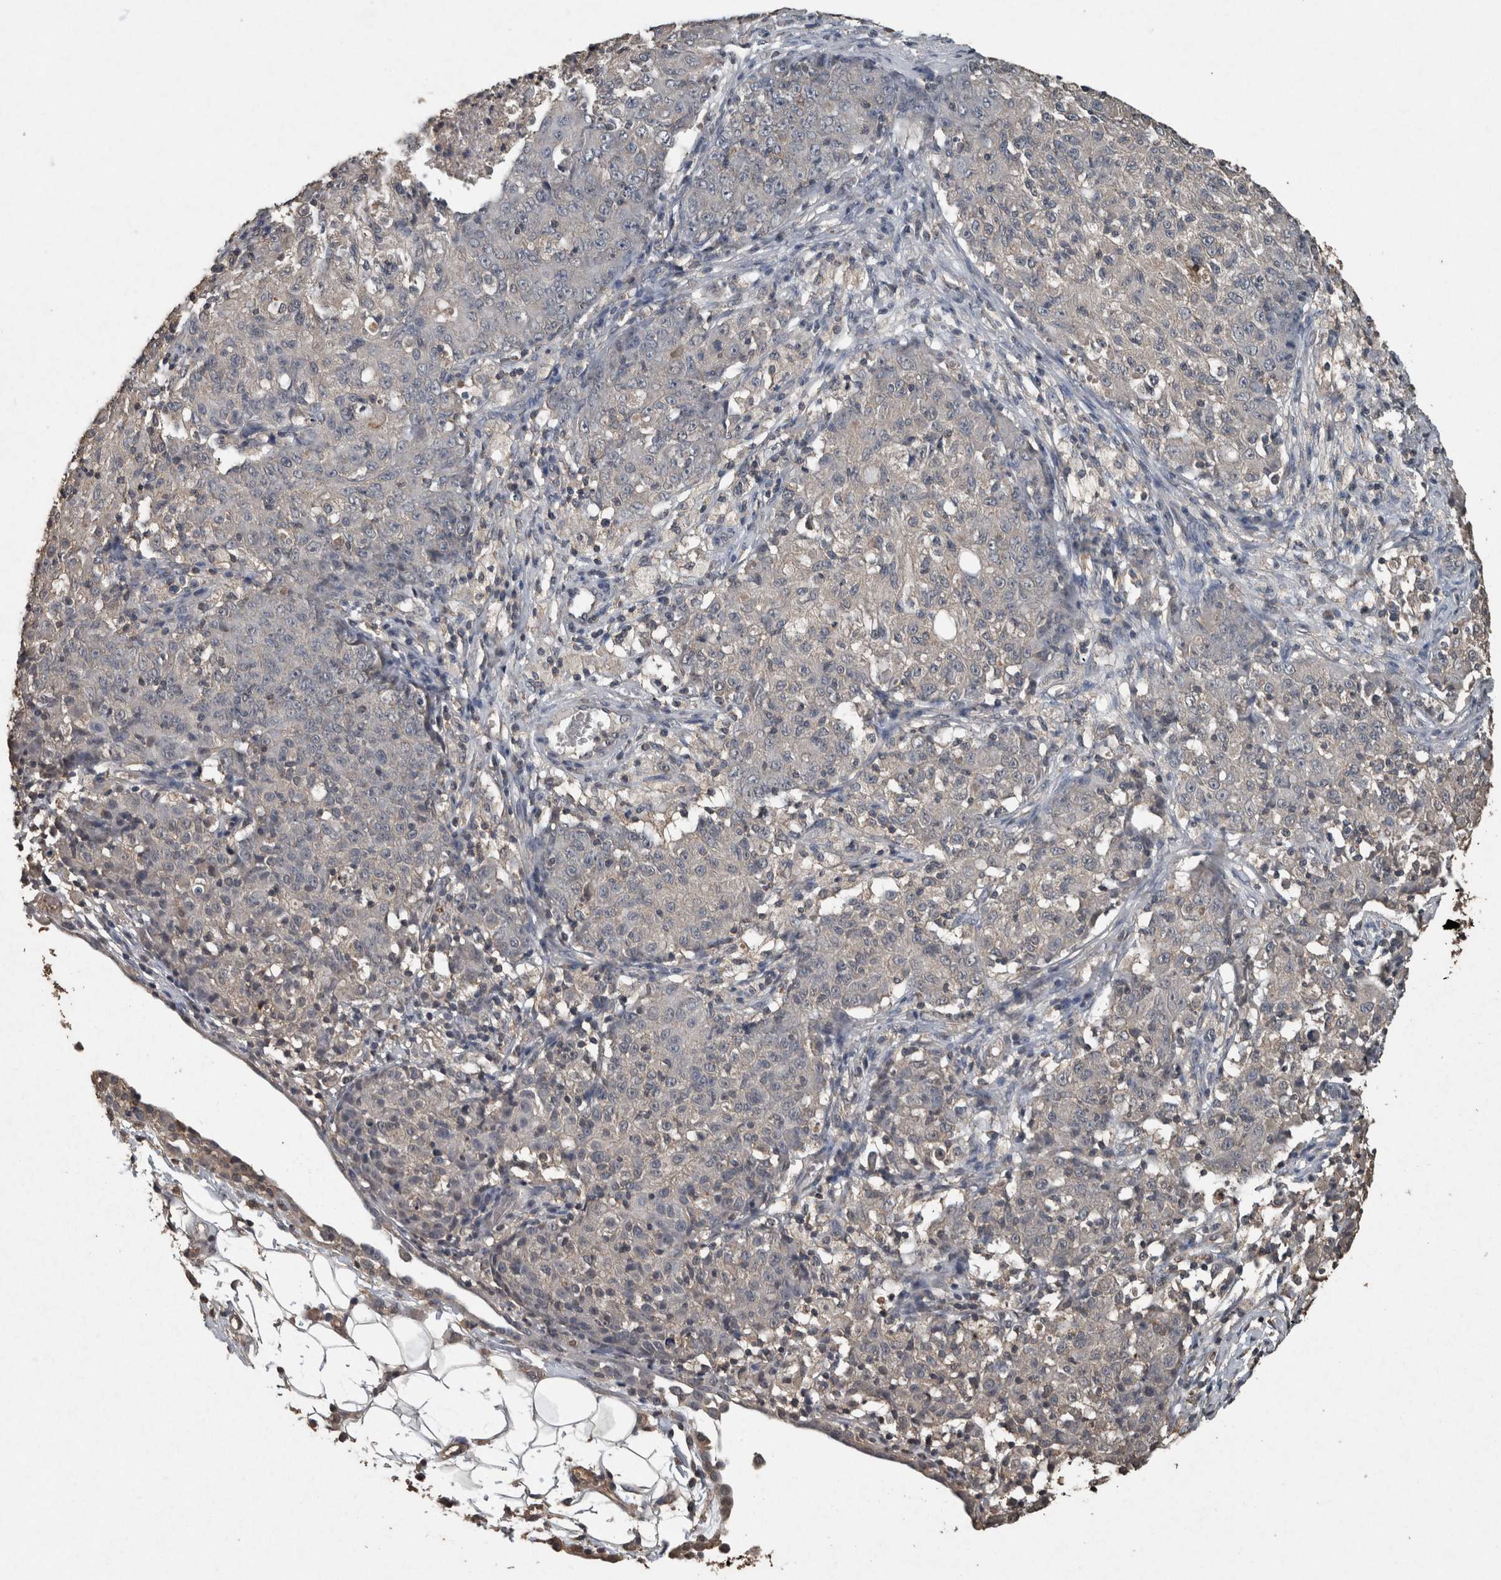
{"staining": {"intensity": "negative", "quantity": "none", "location": "none"}, "tissue": "ovarian cancer", "cell_type": "Tumor cells", "image_type": "cancer", "snomed": [{"axis": "morphology", "description": "Carcinoma, endometroid"}, {"axis": "topography", "description": "Ovary"}], "caption": "DAB immunohistochemical staining of endometroid carcinoma (ovarian) demonstrates no significant staining in tumor cells.", "gene": "FGFRL1", "patient": {"sex": "female", "age": 42}}